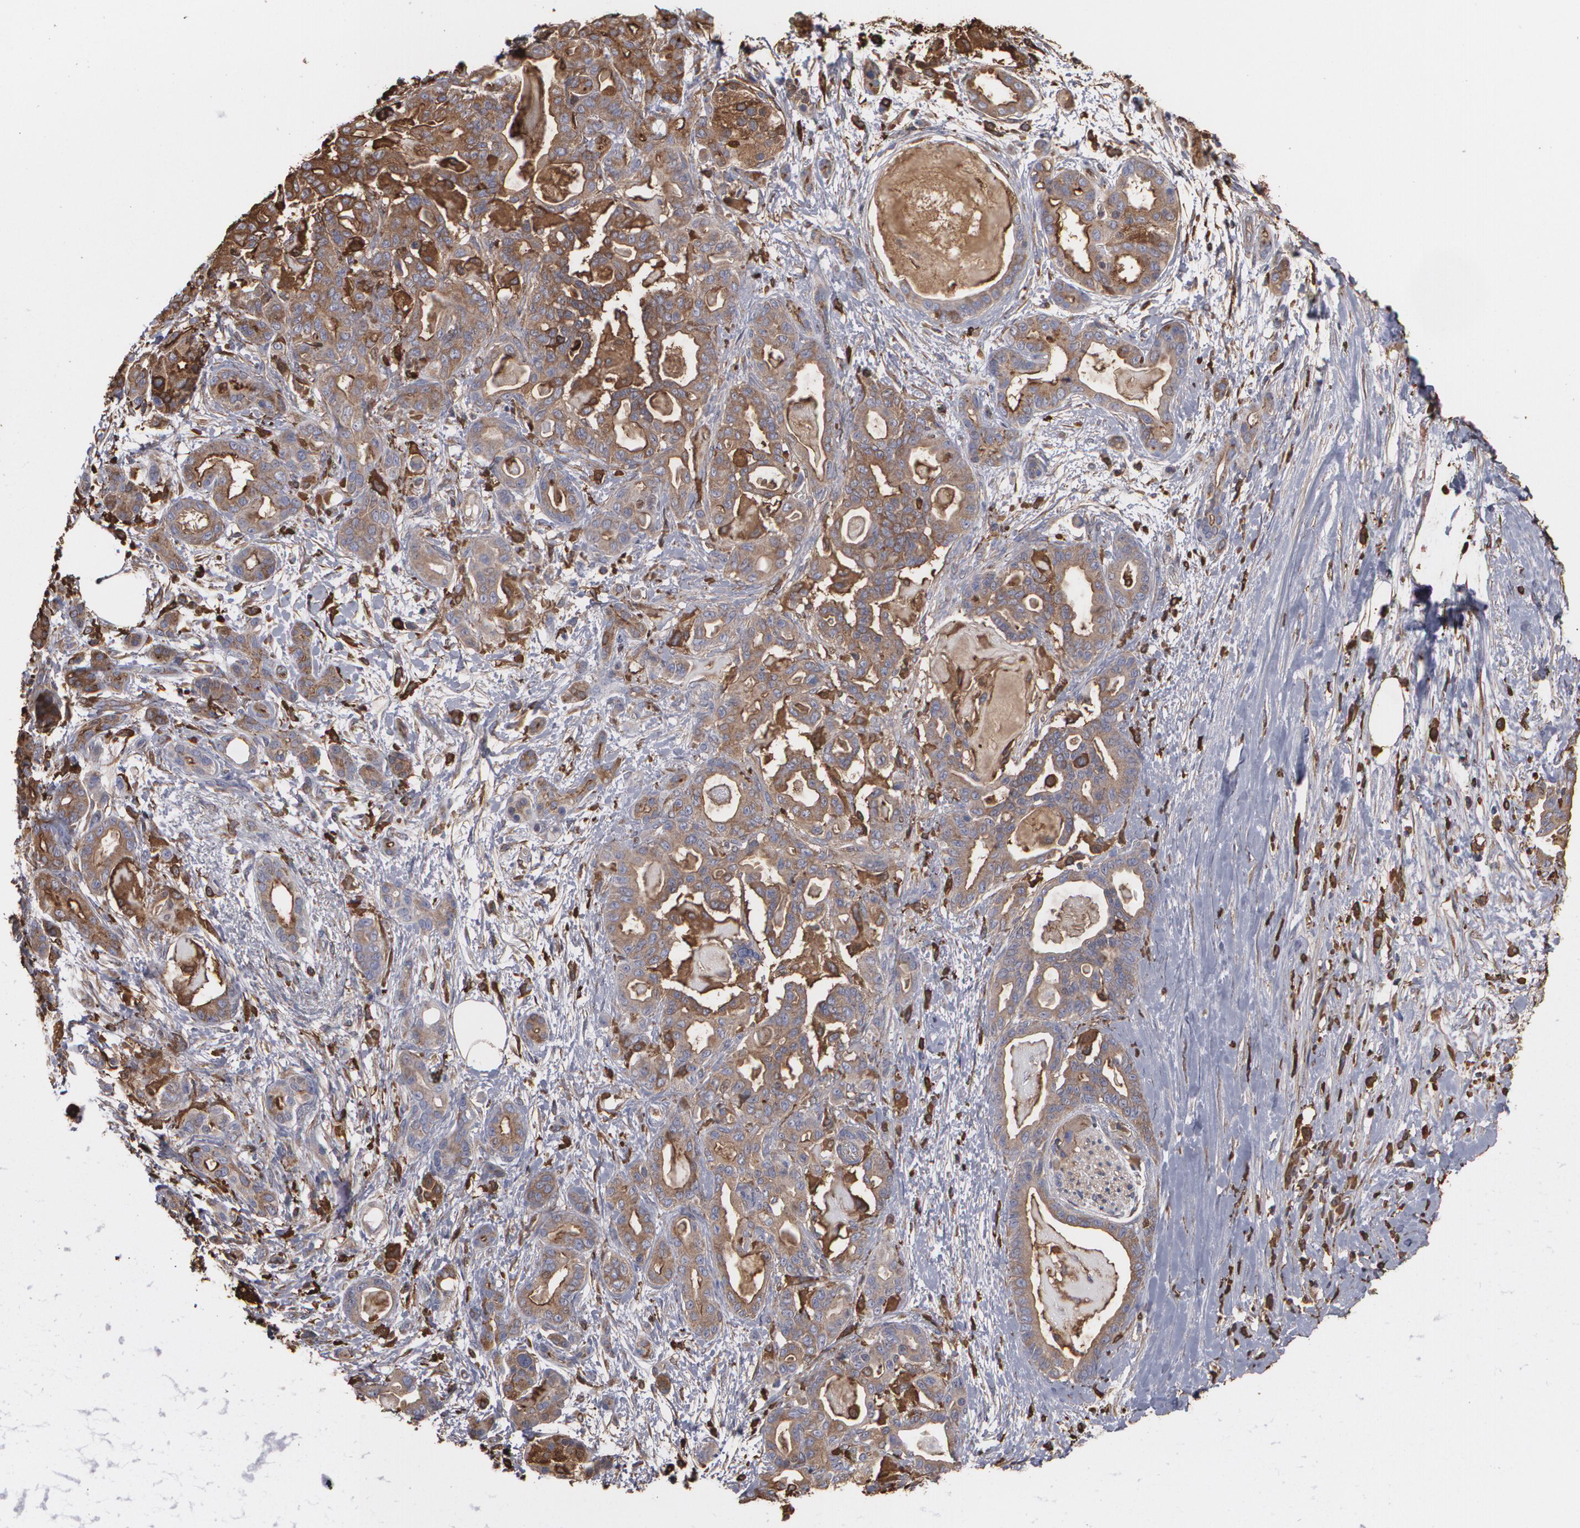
{"staining": {"intensity": "strong", "quantity": ">75%", "location": "cytoplasmic/membranous"}, "tissue": "pancreatic cancer", "cell_type": "Tumor cells", "image_type": "cancer", "snomed": [{"axis": "morphology", "description": "Adenocarcinoma, NOS"}, {"axis": "topography", "description": "Pancreas"}], "caption": "Pancreatic cancer (adenocarcinoma) tissue exhibits strong cytoplasmic/membranous expression in about >75% of tumor cells, visualized by immunohistochemistry.", "gene": "ODC1", "patient": {"sex": "male", "age": 63}}